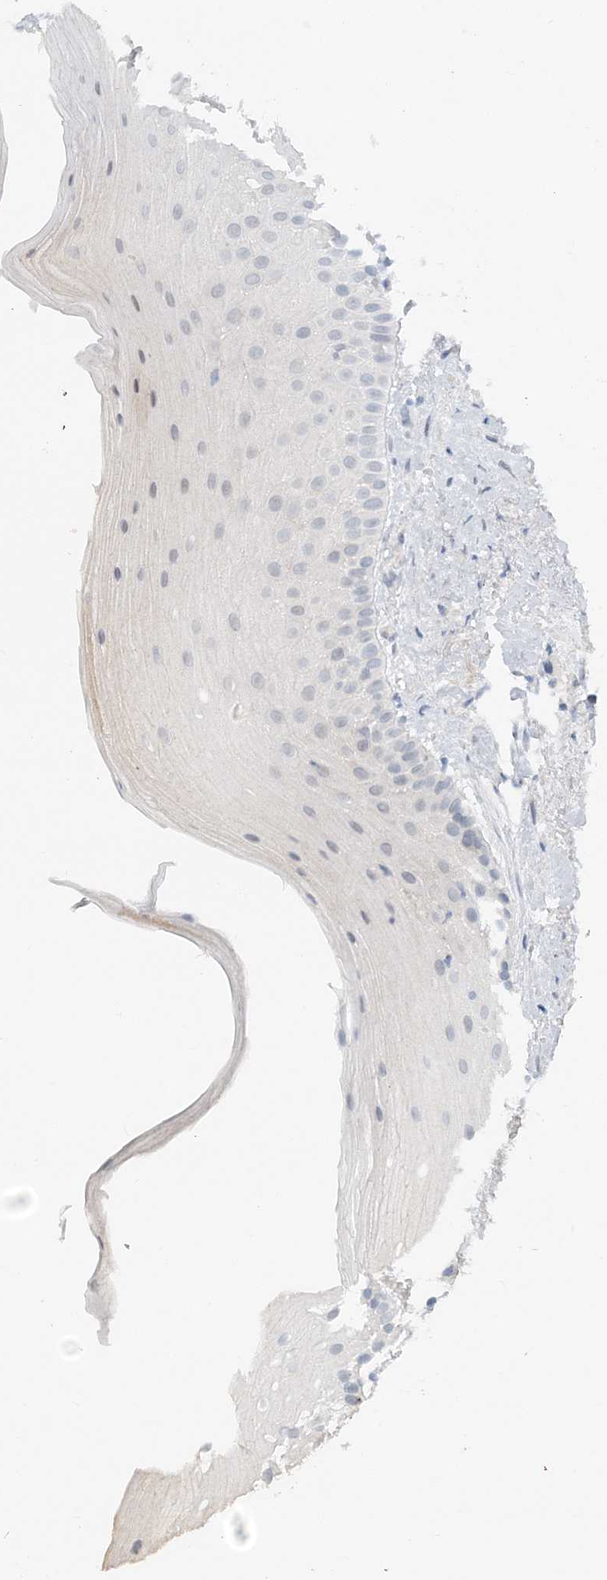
{"staining": {"intensity": "negative", "quantity": "none", "location": "none"}, "tissue": "oral mucosa", "cell_type": "Squamous epithelial cells", "image_type": "normal", "snomed": [{"axis": "morphology", "description": "Normal tissue, NOS"}, {"axis": "topography", "description": "Oral tissue"}], "caption": "This is a photomicrograph of IHC staining of unremarkable oral mucosa, which shows no staining in squamous epithelial cells.", "gene": "ATP11A", "patient": {"sex": "female", "age": 63}}